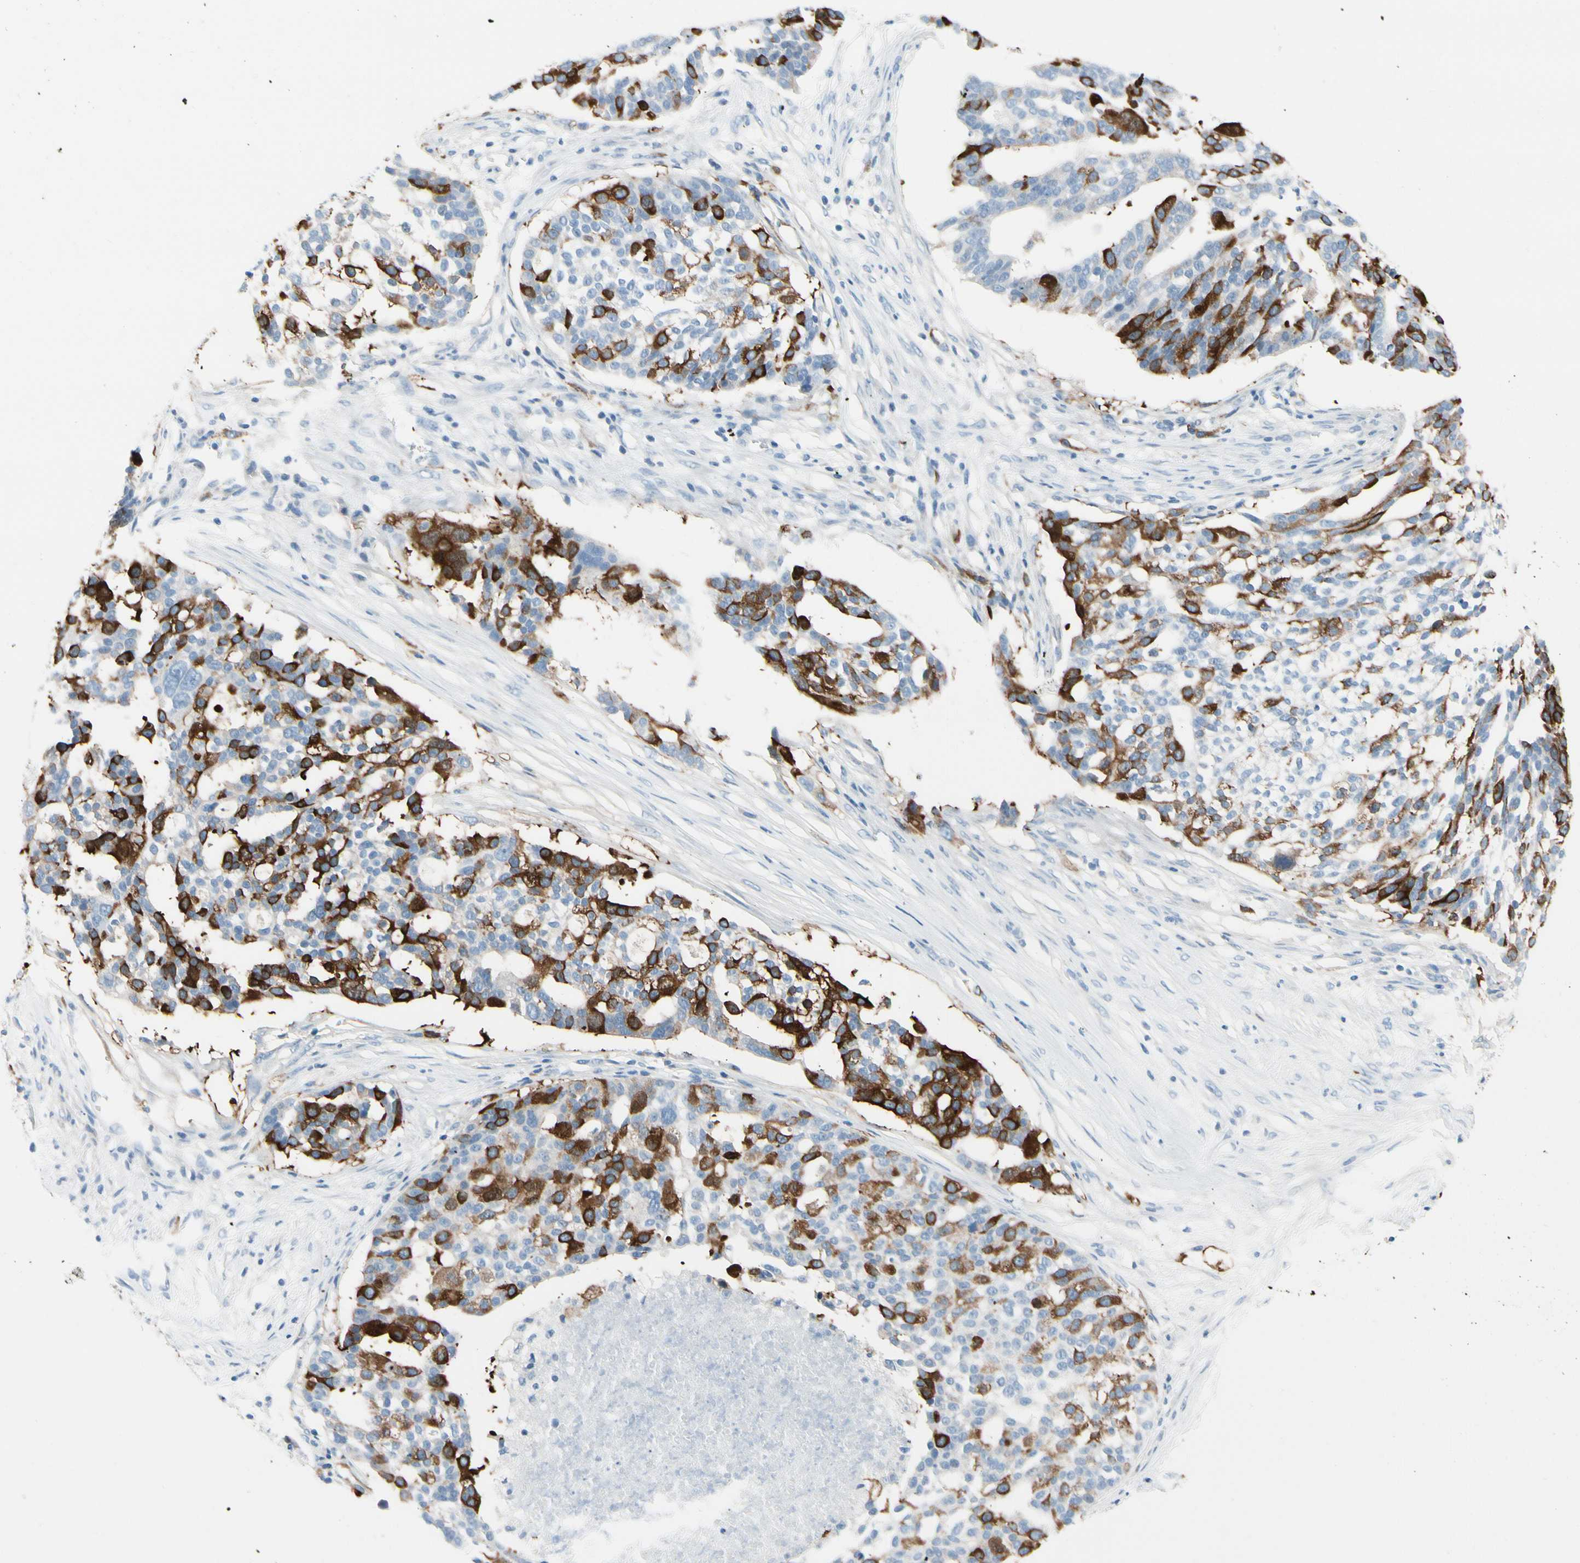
{"staining": {"intensity": "strong", "quantity": ">75%", "location": "cytoplasmic/membranous"}, "tissue": "ovarian cancer", "cell_type": "Tumor cells", "image_type": "cancer", "snomed": [{"axis": "morphology", "description": "Cystadenocarcinoma, serous, NOS"}, {"axis": "topography", "description": "Ovary"}], "caption": "Immunohistochemistry histopathology image of neoplastic tissue: human ovarian cancer (serous cystadenocarcinoma) stained using IHC demonstrates high levels of strong protein expression localized specifically in the cytoplasmic/membranous of tumor cells, appearing as a cytoplasmic/membranous brown color.", "gene": "TACC3", "patient": {"sex": "female", "age": 59}}